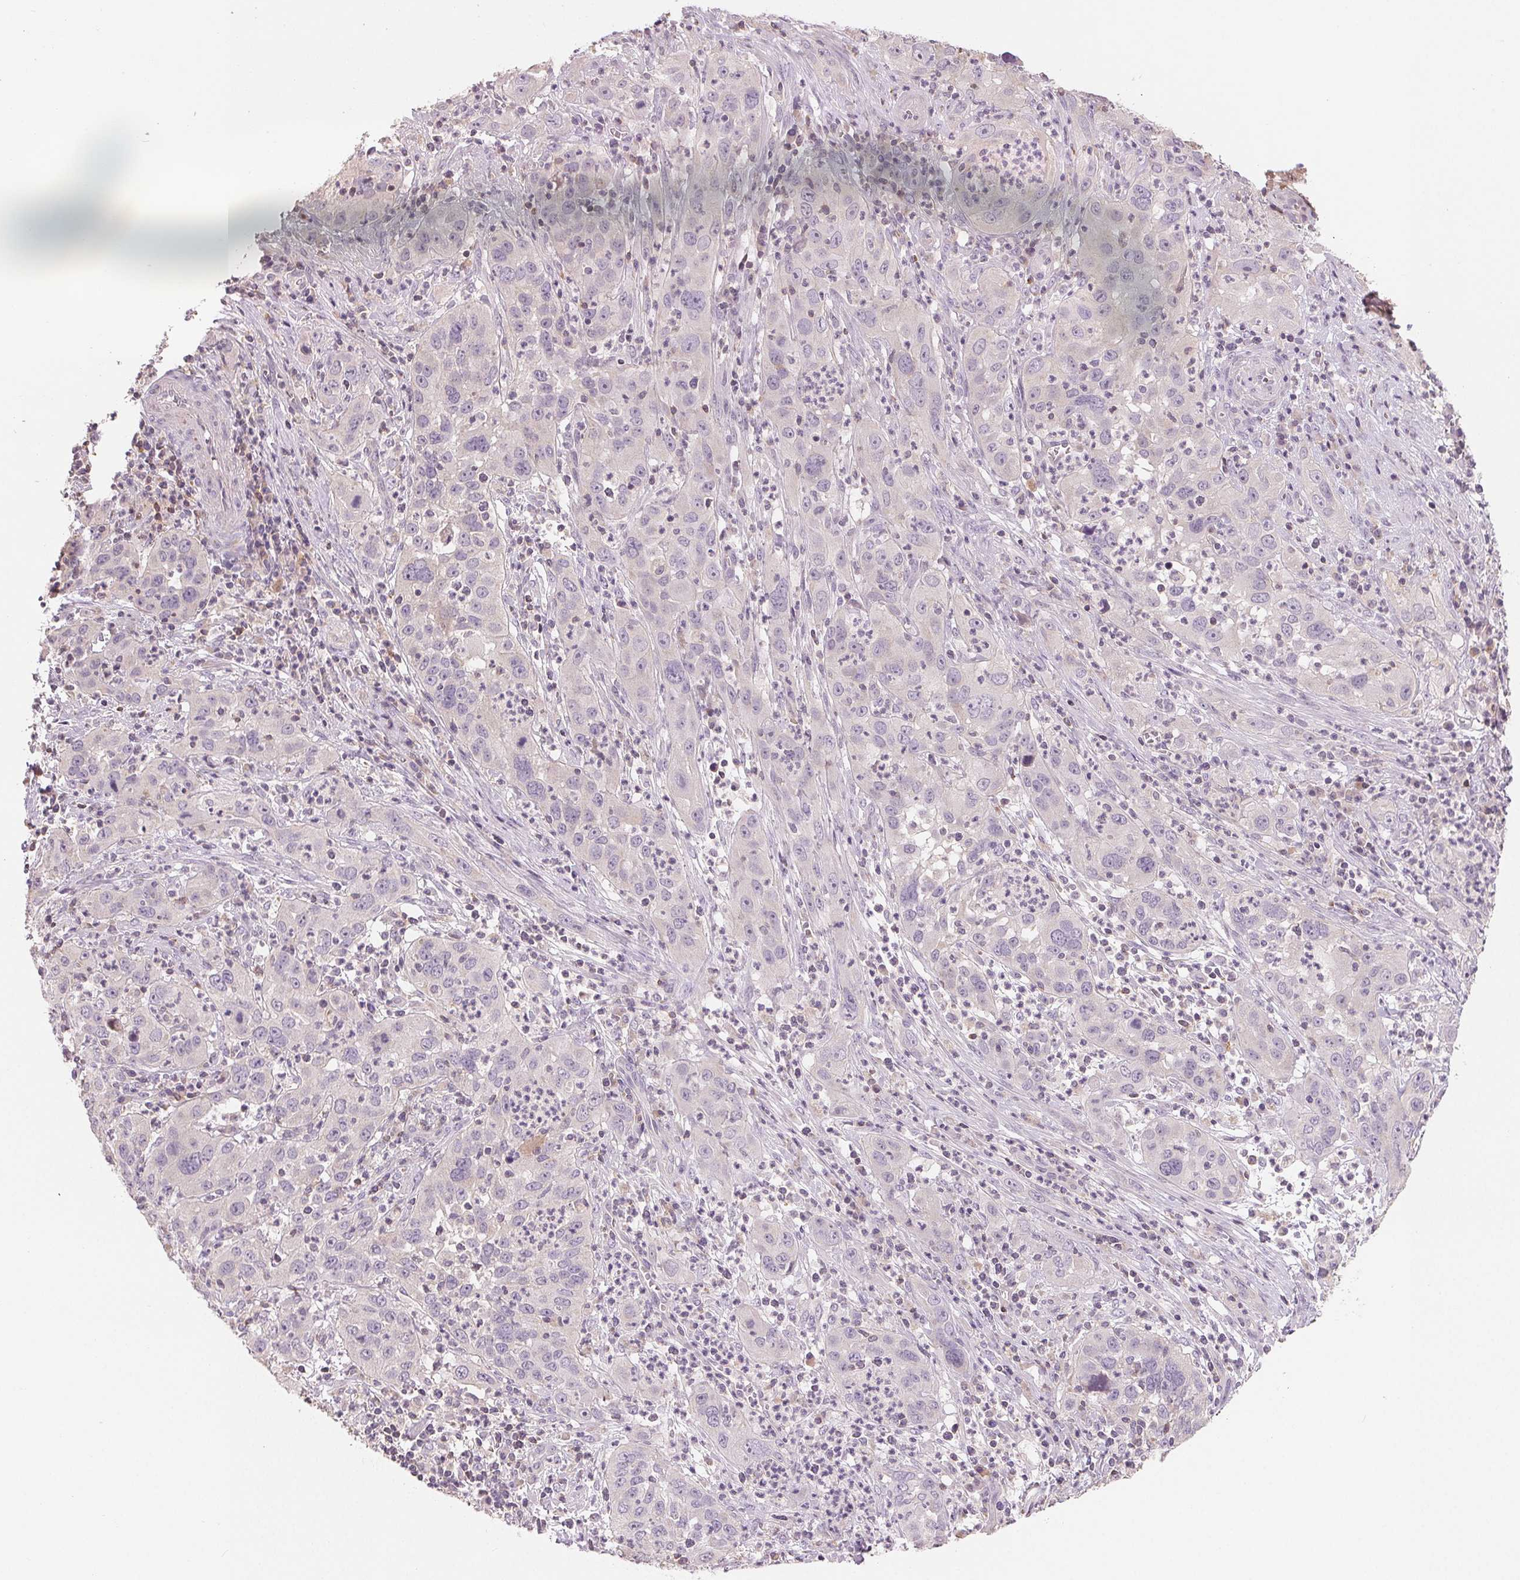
{"staining": {"intensity": "negative", "quantity": "none", "location": "none"}, "tissue": "cervical cancer", "cell_type": "Tumor cells", "image_type": "cancer", "snomed": [{"axis": "morphology", "description": "Squamous cell carcinoma, NOS"}, {"axis": "topography", "description": "Cervix"}], "caption": "This is an immunohistochemistry (IHC) micrograph of squamous cell carcinoma (cervical). There is no positivity in tumor cells.", "gene": "VTCN1", "patient": {"sex": "female", "age": 32}}